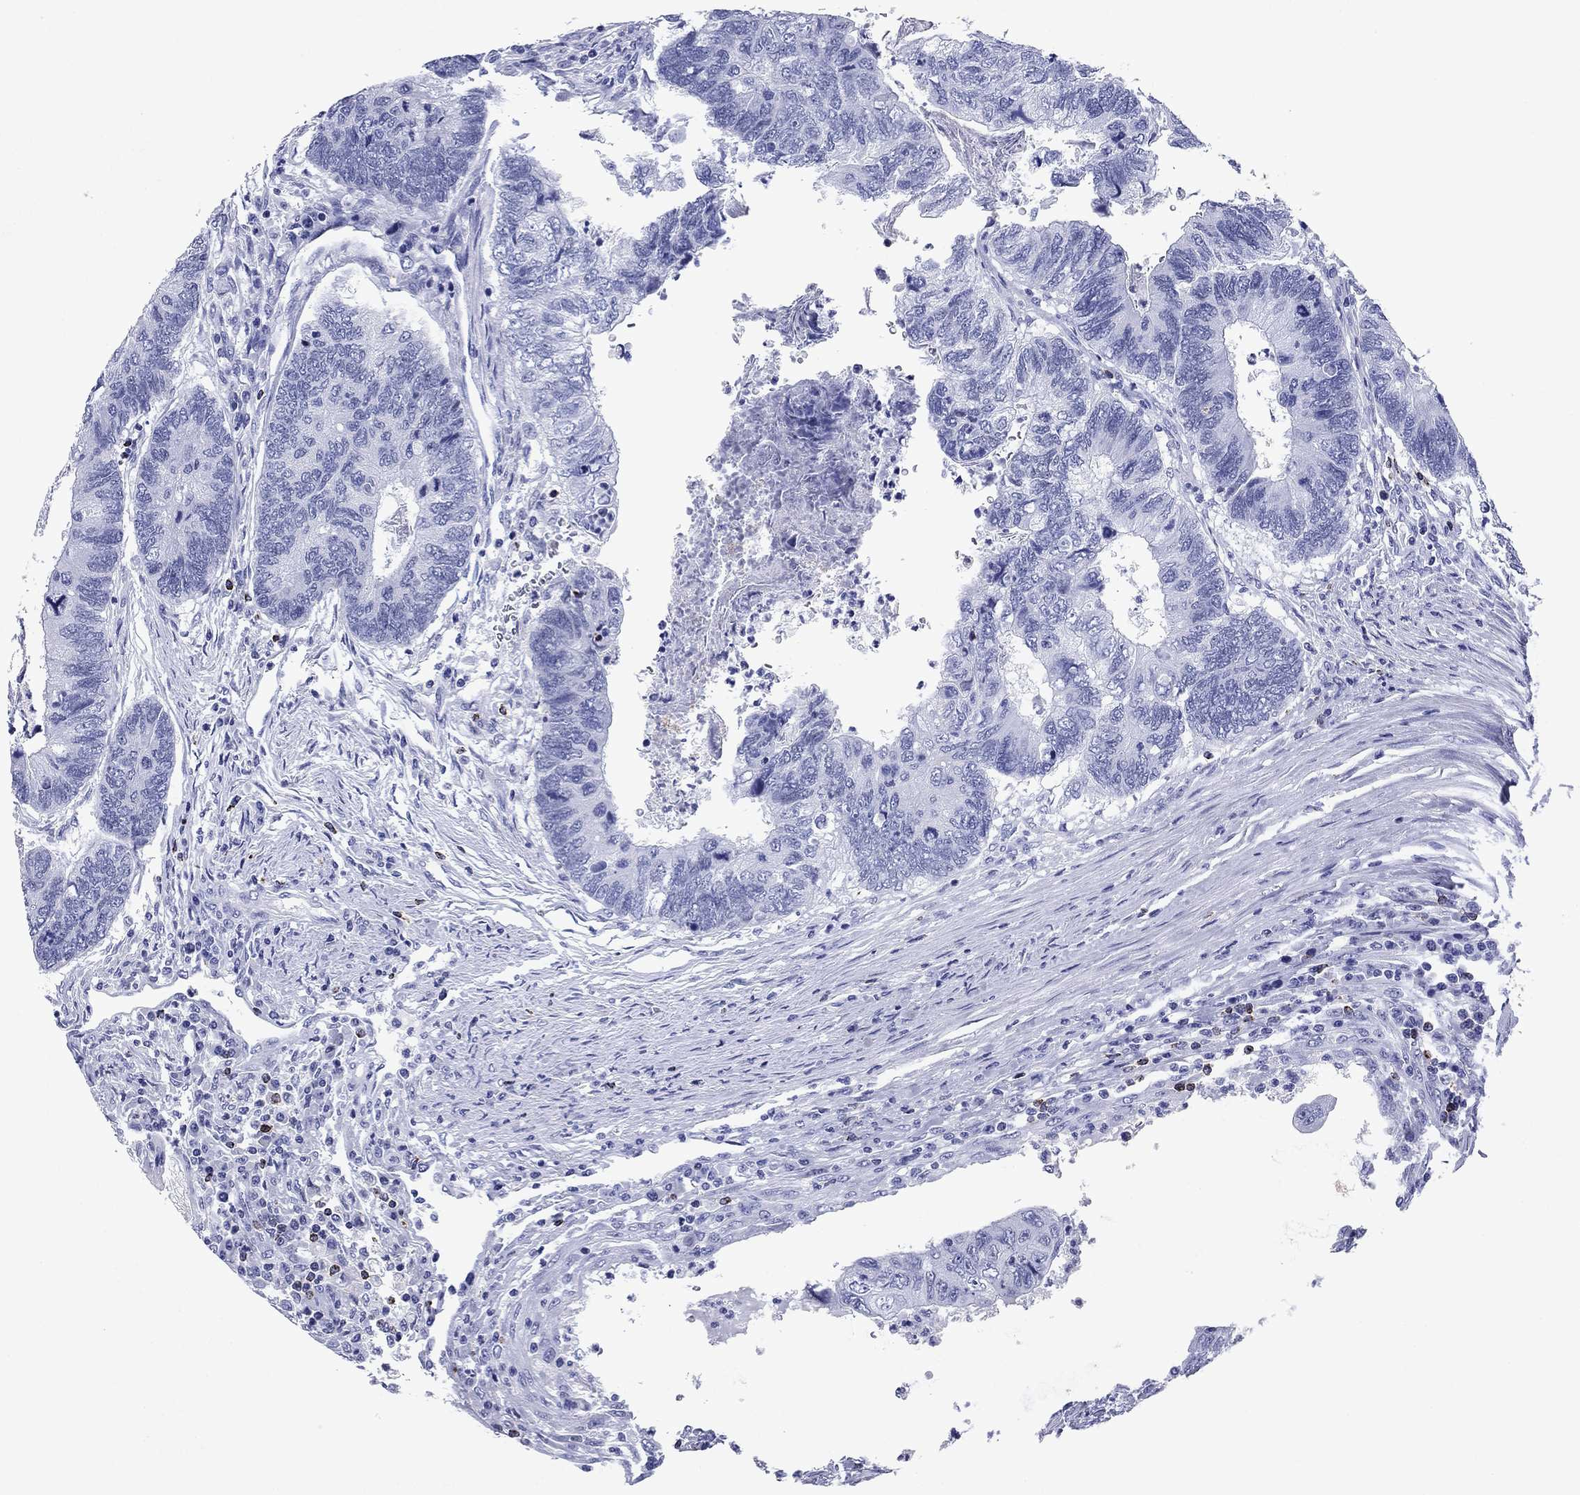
{"staining": {"intensity": "negative", "quantity": "none", "location": "none"}, "tissue": "colorectal cancer", "cell_type": "Tumor cells", "image_type": "cancer", "snomed": [{"axis": "morphology", "description": "Adenocarcinoma, NOS"}, {"axis": "topography", "description": "Colon"}], "caption": "Immunohistochemical staining of human colorectal cancer demonstrates no significant expression in tumor cells.", "gene": "GZMK", "patient": {"sex": "female", "age": 67}}